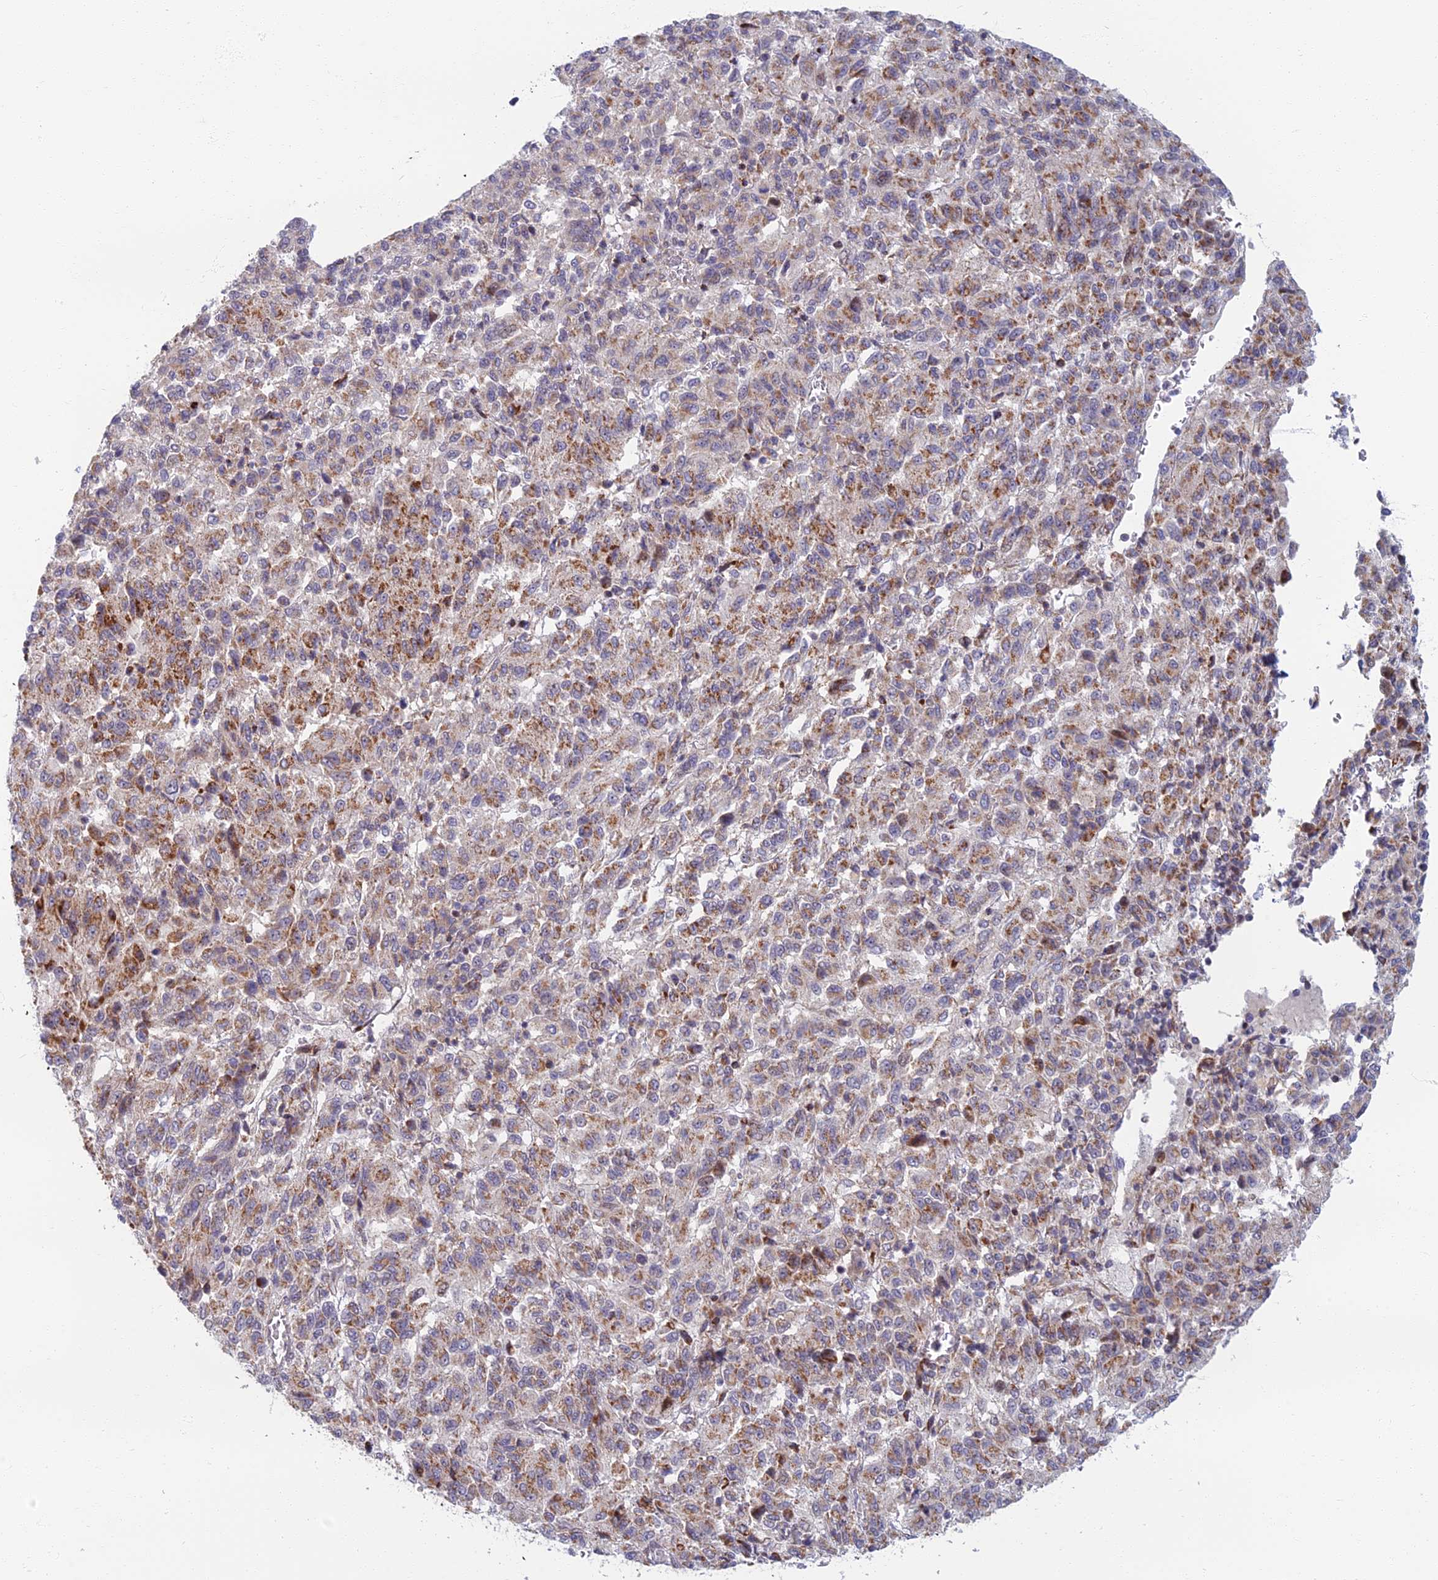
{"staining": {"intensity": "moderate", "quantity": "25%-75%", "location": "cytoplasmic/membranous"}, "tissue": "melanoma", "cell_type": "Tumor cells", "image_type": "cancer", "snomed": [{"axis": "morphology", "description": "Malignant melanoma, Metastatic site"}, {"axis": "topography", "description": "Lung"}], "caption": "Melanoma tissue reveals moderate cytoplasmic/membranous staining in approximately 25%-75% of tumor cells", "gene": "C15orf40", "patient": {"sex": "male", "age": 64}}